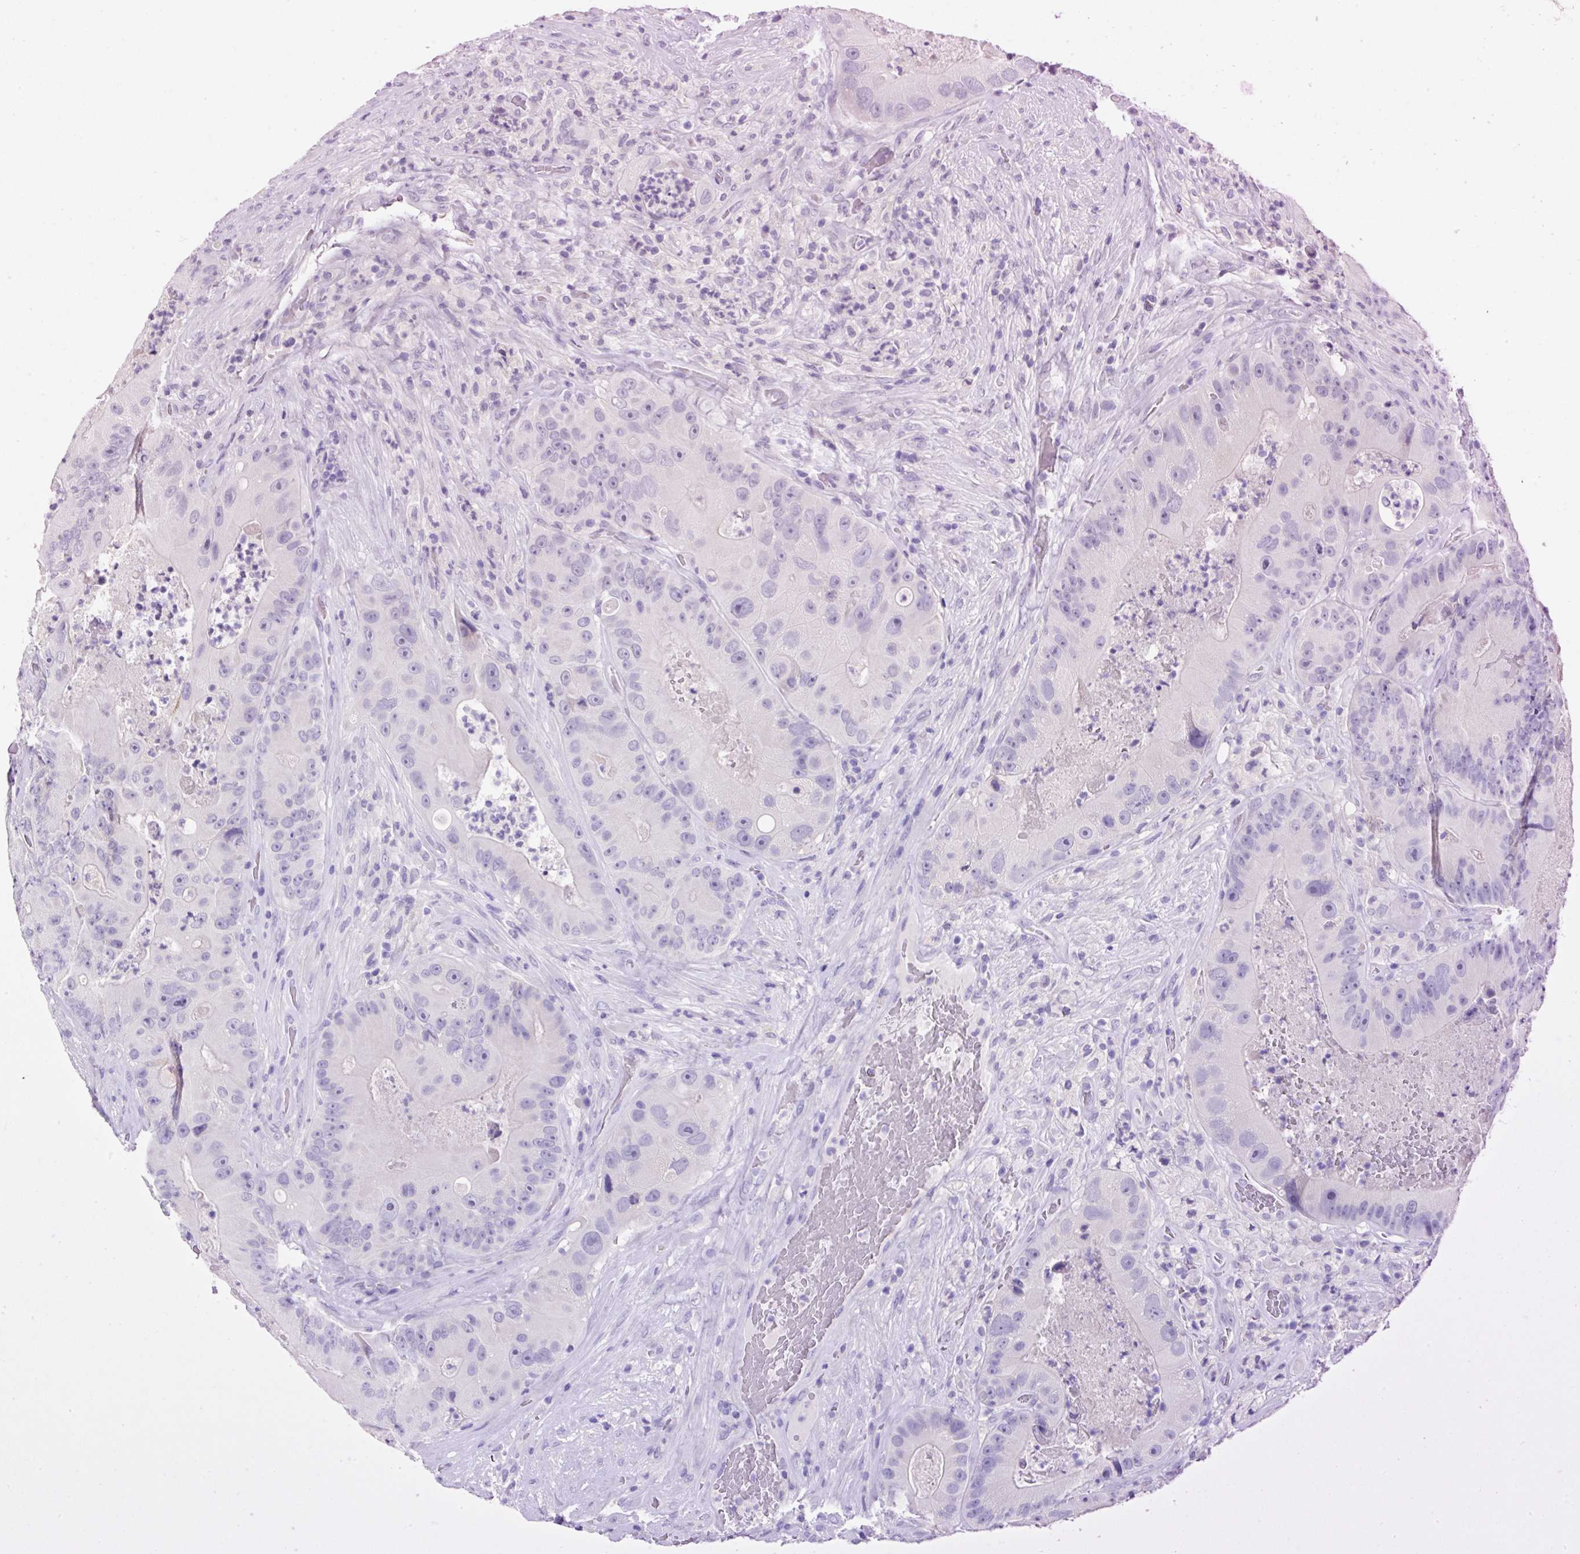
{"staining": {"intensity": "negative", "quantity": "none", "location": "none"}, "tissue": "colorectal cancer", "cell_type": "Tumor cells", "image_type": "cancer", "snomed": [{"axis": "morphology", "description": "Adenocarcinoma, NOS"}, {"axis": "topography", "description": "Colon"}], "caption": "High power microscopy histopathology image of an immunohistochemistry histopathology image of colorectal cancer, revealing no significant staining in tumor cells. (DAB (3,3'-diaminobenzidine) immunohistochemistry, high magnification).", "gene": "SYP", "patient": {"sex": "female", "age": 86}}